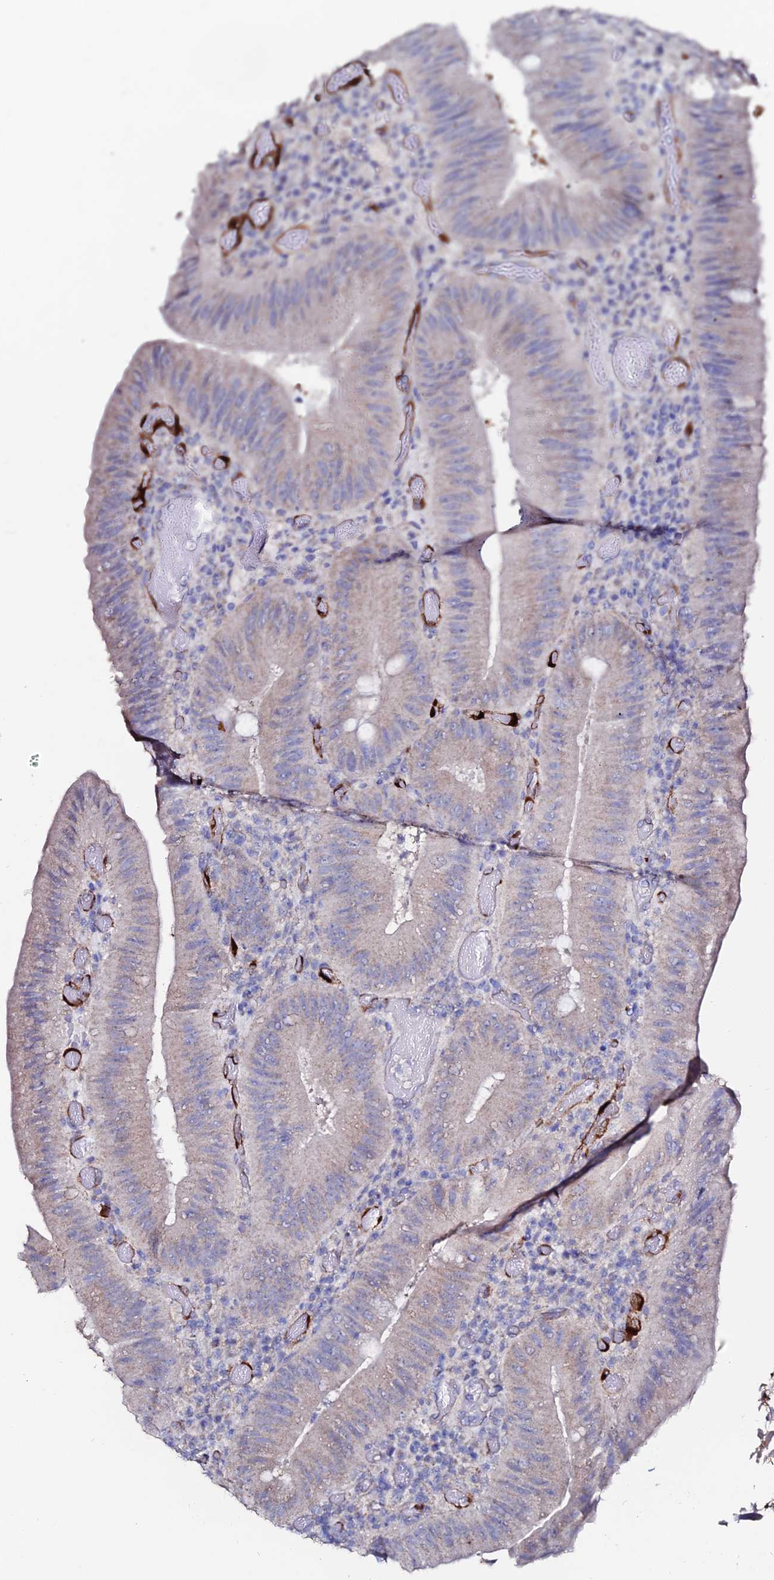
{"staining": {"intensity": "weak", "quantity": "25%-75%", "location": "cytoplasmic/membranous"}, "tissue": "colorectal cancer", "cell_type": "Tumor cells", "image_type": "cancer", "snomed": [{"axis": "morphology", "description": "Adenocarcinoma, NOS"}, {"axis": "topography", "description": "Colon"}], "caption": "Immunohistochemical staining of human colorectal cancer (adenocarcinoma) exhibits low levels of weak cytoplasmic/membranous expression in approximately 25%-75% of tumor cells.", "gene": "ESM1", "patient": {"sex": "female", "age": 43}}